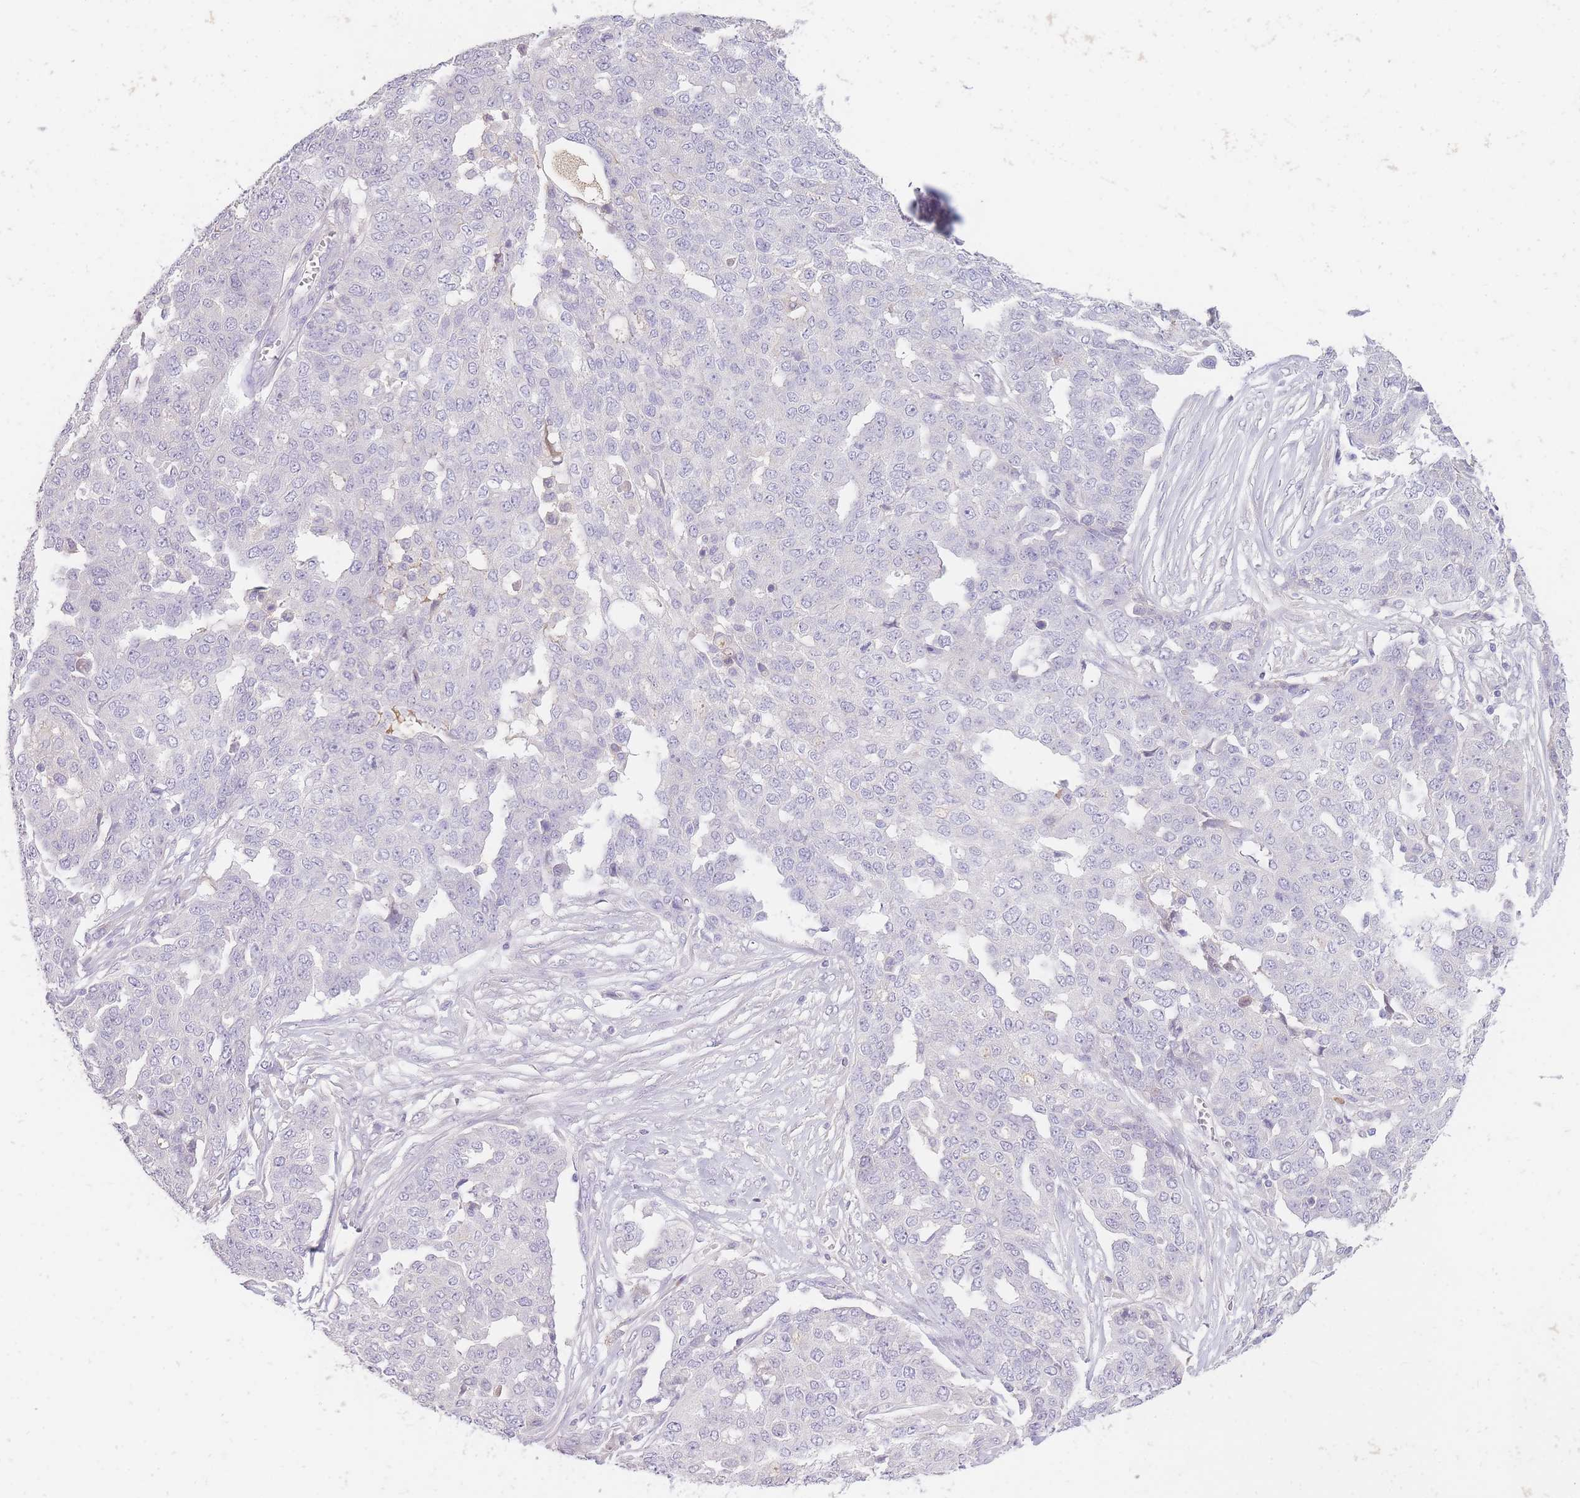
{"staining": {"intensity": "negative", "quantity": "none", "location": "none"}, "tissue": "ovarian cancer", "cell_type": "Tumor cells", "image_type": "cancer", "snomed": [{"axis": "morphology", "description": "Cystadenocarcinoma, serous, NOS"}, {"axis": "topography", "description": "Soft tissue"}, {"axis": "topography", "description": "Ovary"}], "caption": "Tumor cells are negative for protein expression in human serous cystadenocarcinoma (ovarian).", "gene": "TPSD1", "patient": {"sex": "female", "age": 57}}